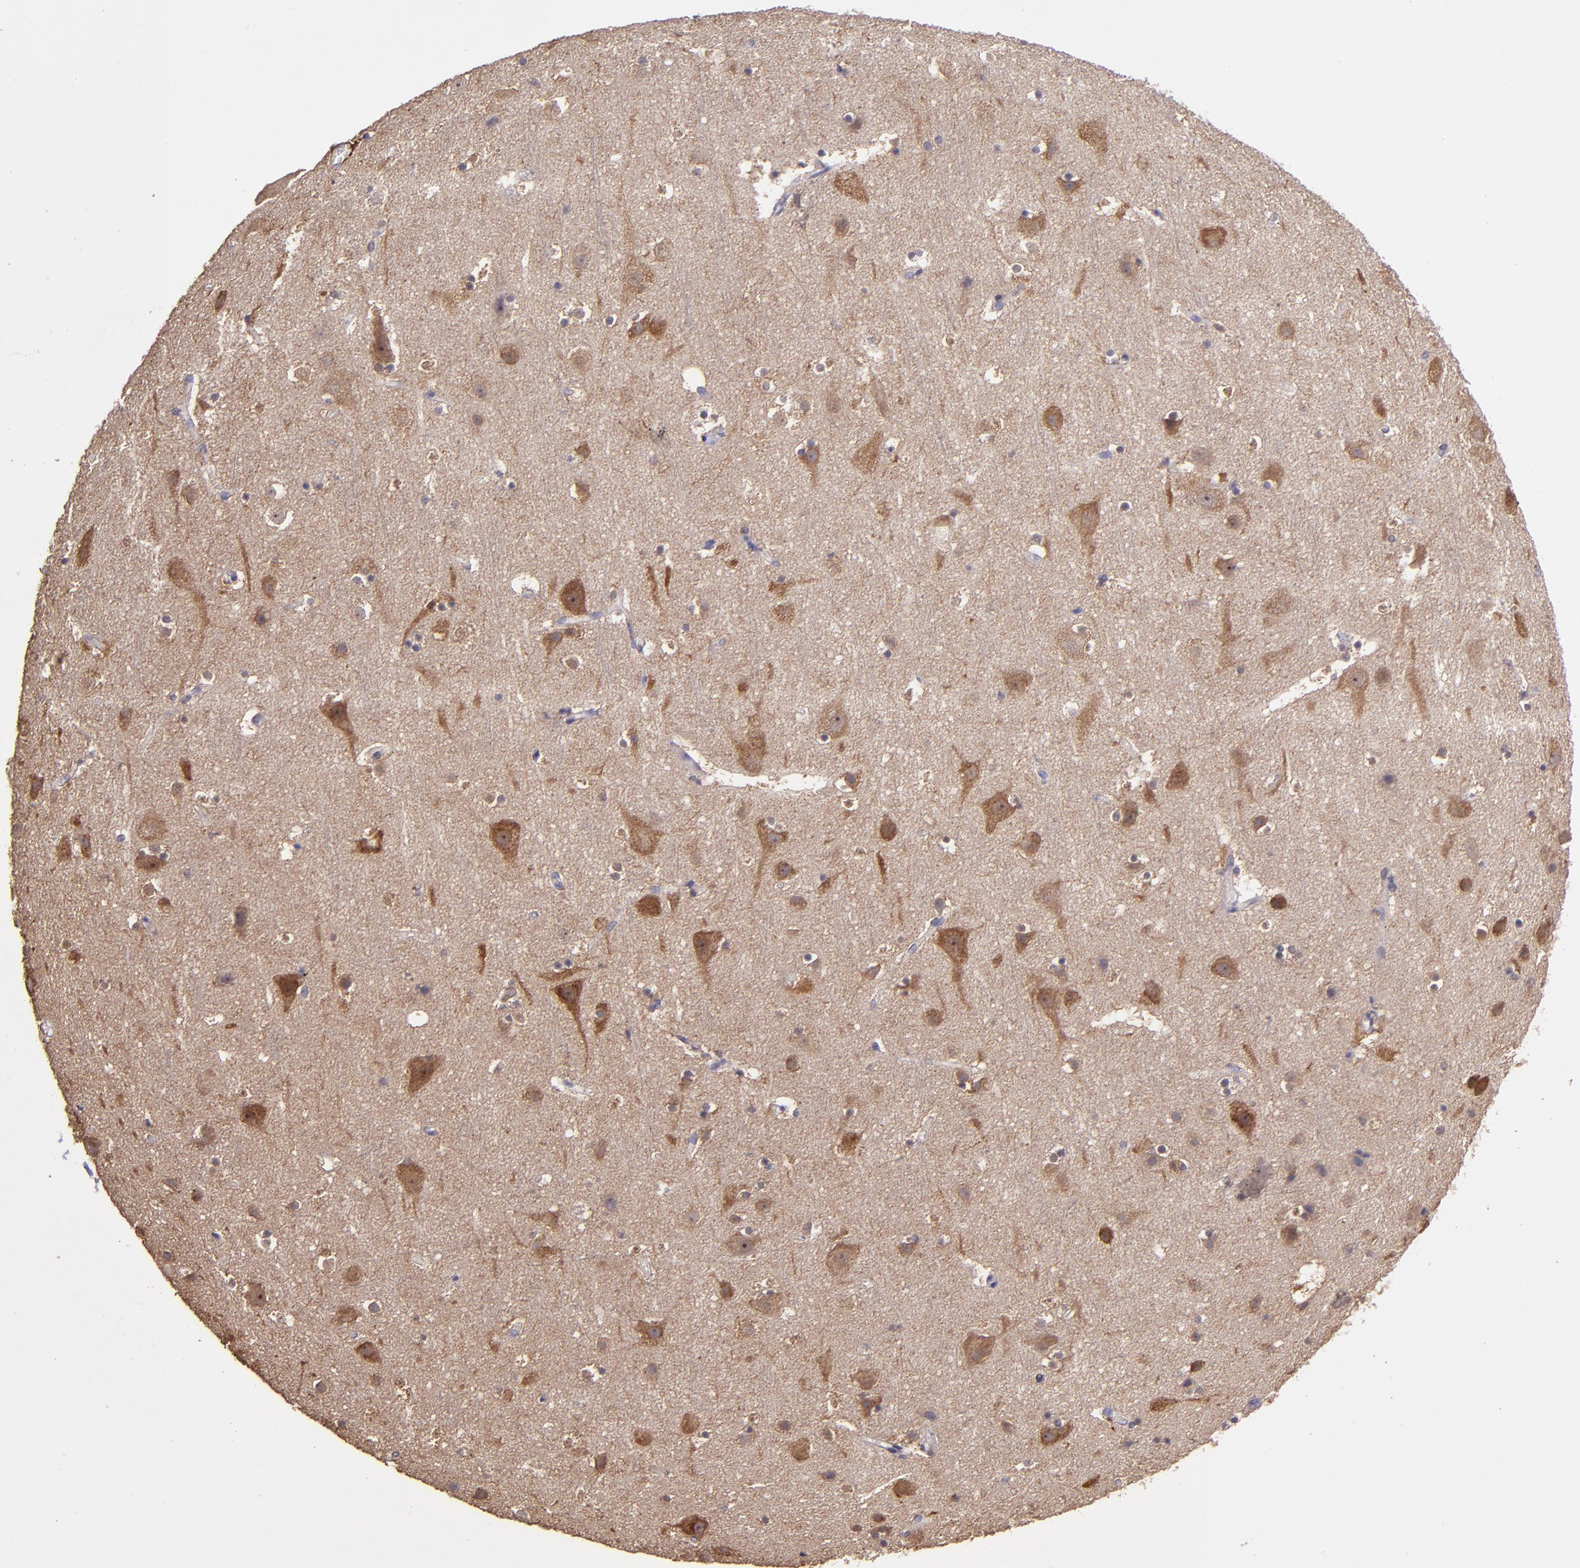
{"staining": {"intensity": "negative", "quantity": "none", "location": "none"}, "tissue": "cerebral cortex", "cell_type": "Endothelial cells", "image_type": "normal", "snomed": [{"axis": "morphology", "description": "Normal tissue, NOS"}, {"axis": "topography", "description": "Cerebral cortex"}], "caption": "An immunohistochemistry image of normal cerebral cortex is shown. There is no staining in endothelial cells of cerebral cortex.", "gene": "PAPPA", "patient": {"sex": "male", "age": 45}}